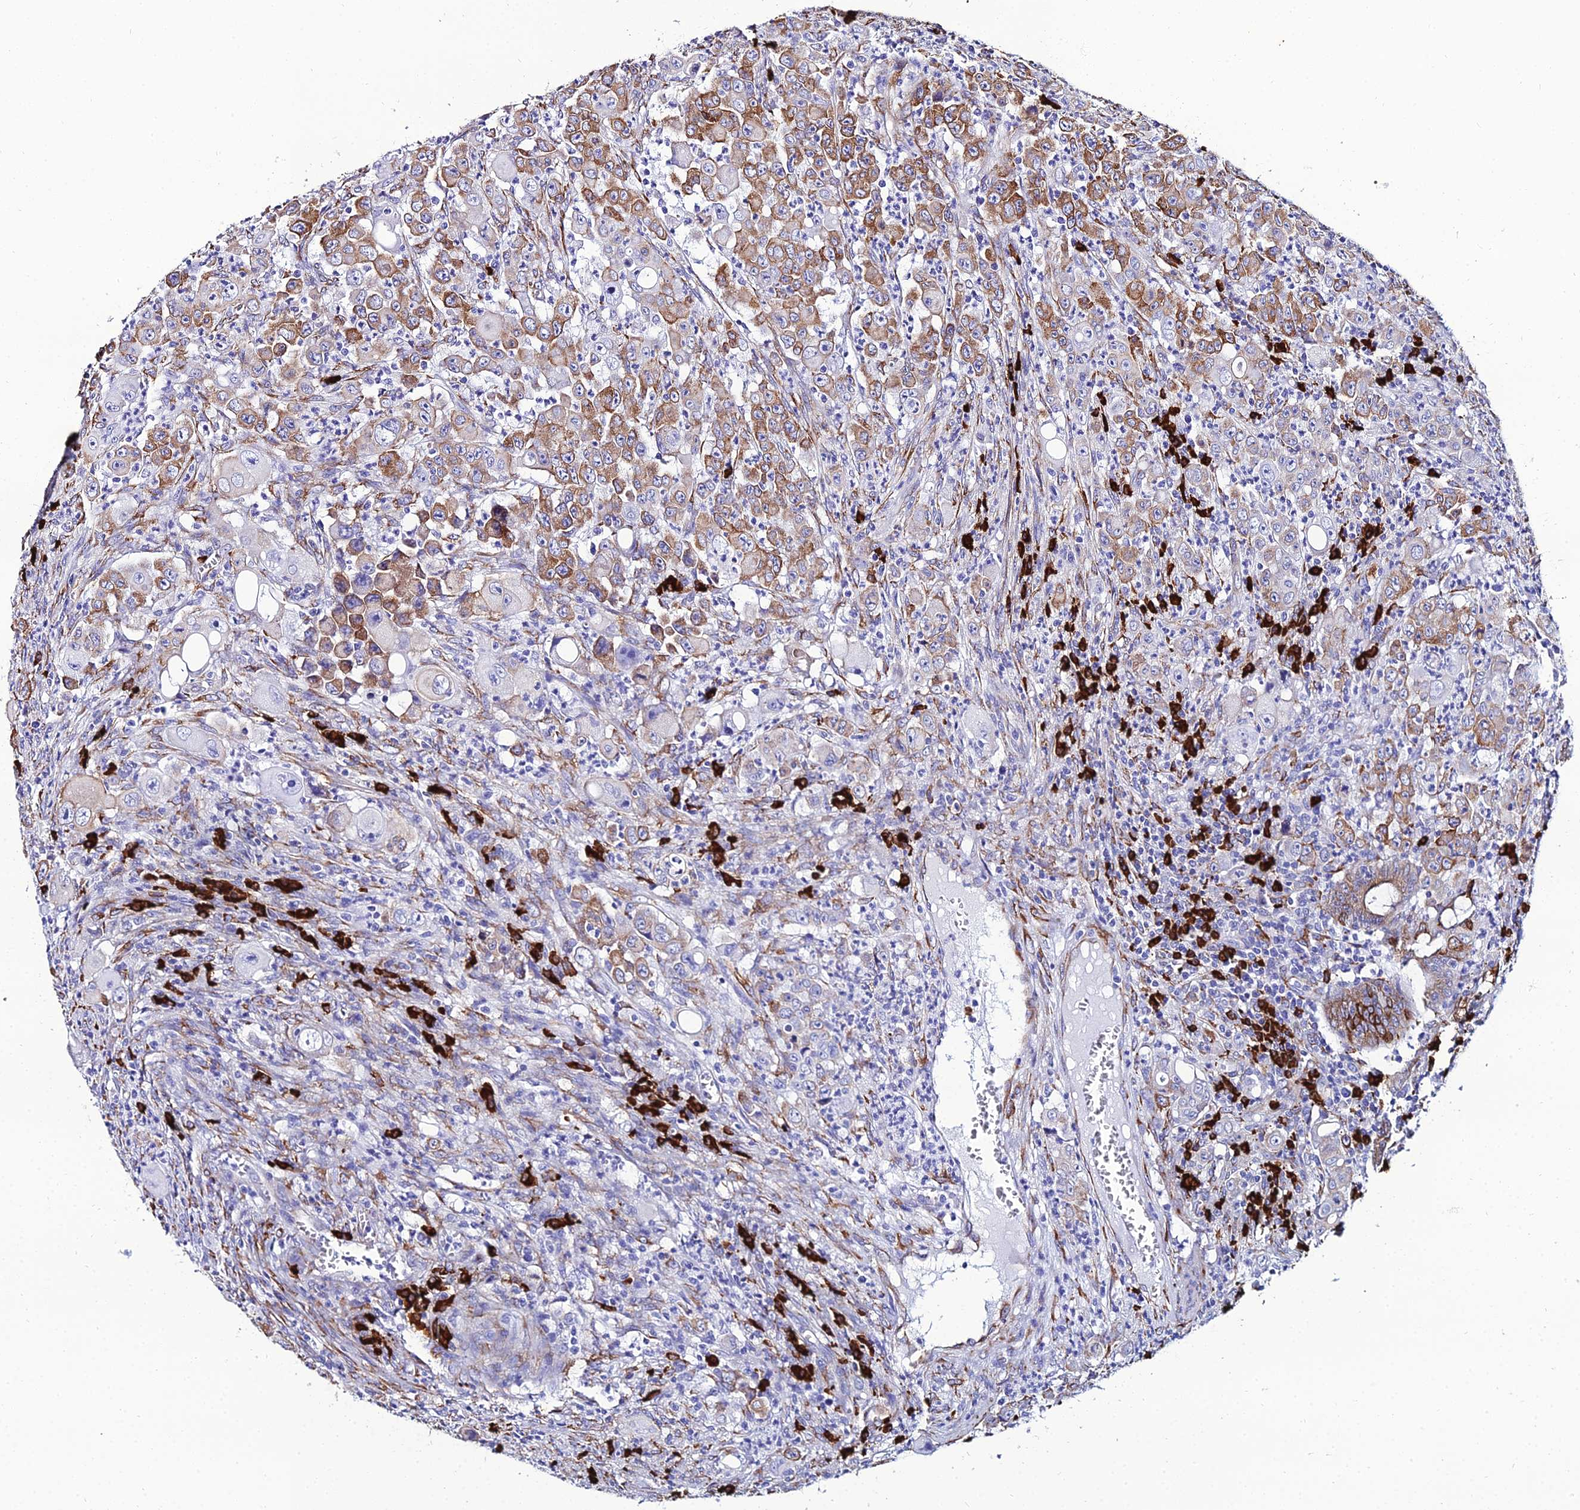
{"staining": {"intensity": "moderate", "quantity": "25%-75%", "location": "cytoplasmic/membranous"}, "tissue": "colorectal cancer", "cell_type": "Tumor cells", "image_type": "cancer", "snomed": [{"axis": "morphology", "description": "Adenocarcinoma, NOS"}, {"axis": "topography", "description": "Colon"}], "caption": "Brown immunohistochemical staining in colorectal adenocarcinoma demonstrates moderate cytoplasmic/membranous positivity in approximately 25%-75% of tumor cells.", "gene": "TXNDC5", "patient": {"sex": "male", "age": 51}}